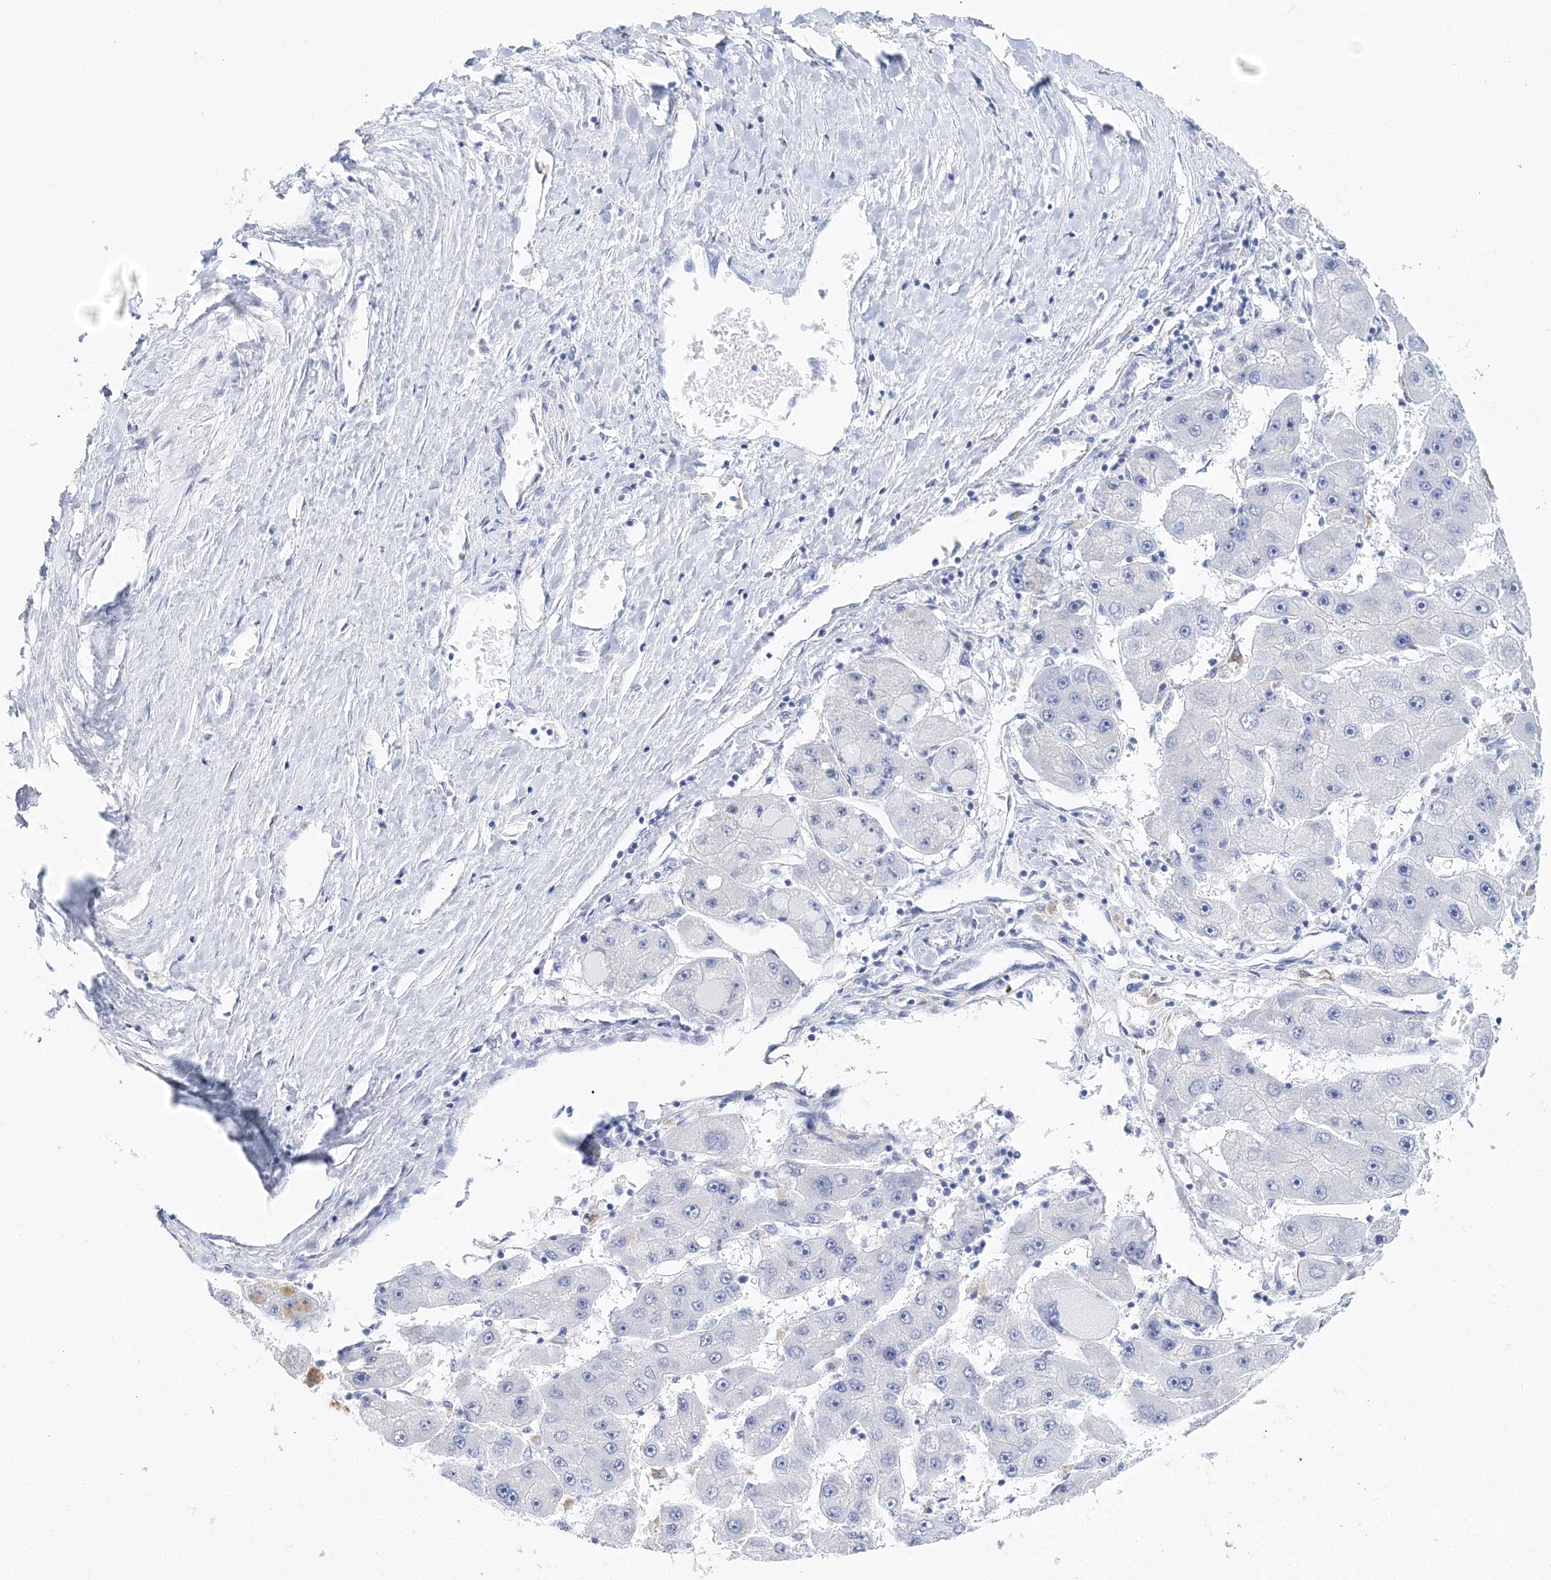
{"staining": {"intensity": "negative", "quantity": "none", "location": "none"}, "tissue": "liver cancer", "cell_type": "Tumor cells", "image_type": "cancer", "snomed": [{"axis": "morphology", "description": "Carcinoma, Hepatocellular, NOS"}, {"axis": "topography", "description": "Liver"}], "caption": "This is a photomicrograph of immunohistochemistry staining of hepatocellular carcinoma (liver), which shows no positivity in tumor cells.", "gene": "MYOZ2", "patient": {"sex": "female", "age": 61}}